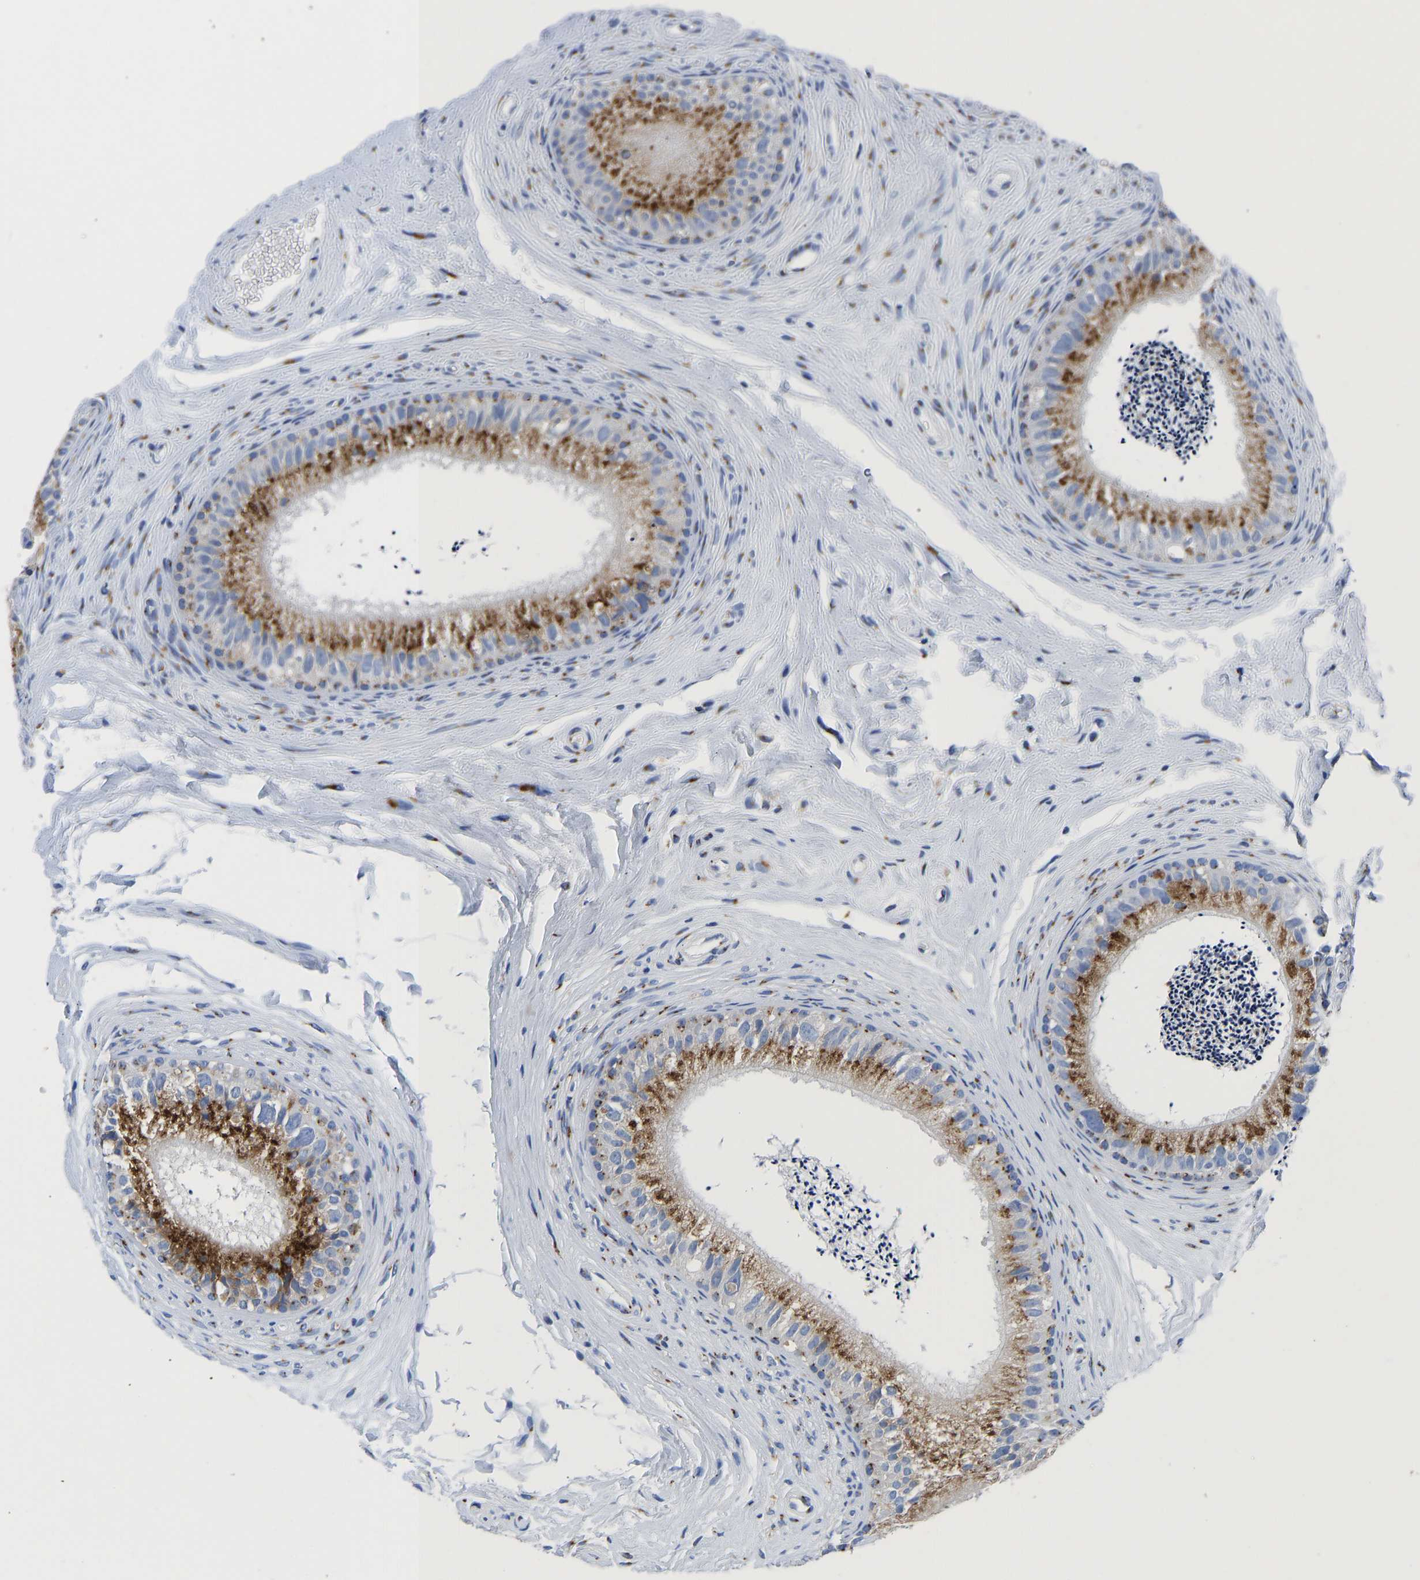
{"staining": {"intensity": "strong", "quantity": ">75%", "location": "cytoplasmic/membranous"}, "tissue": "epididymis", "cell_type": "Glandular cells", "image_type": "normal", "snomed": [{"axis": "morphology", "description": "Normal tissue, NOS"}, {"axis": "topography", "description": "Epididymis"}], "caption": "Glandular cells demonstrate strong cytoplasmic/membranous staining in about >75% of cells in benign epididymis. The staining was performed using DAB (3,3'-diaminobenzidine), with brown indicating positive protein expression. Nuclei are stained blue with hematoxylin.", "gene": "TMEM87A", "patient": {"sex": "male", "age": 56}}